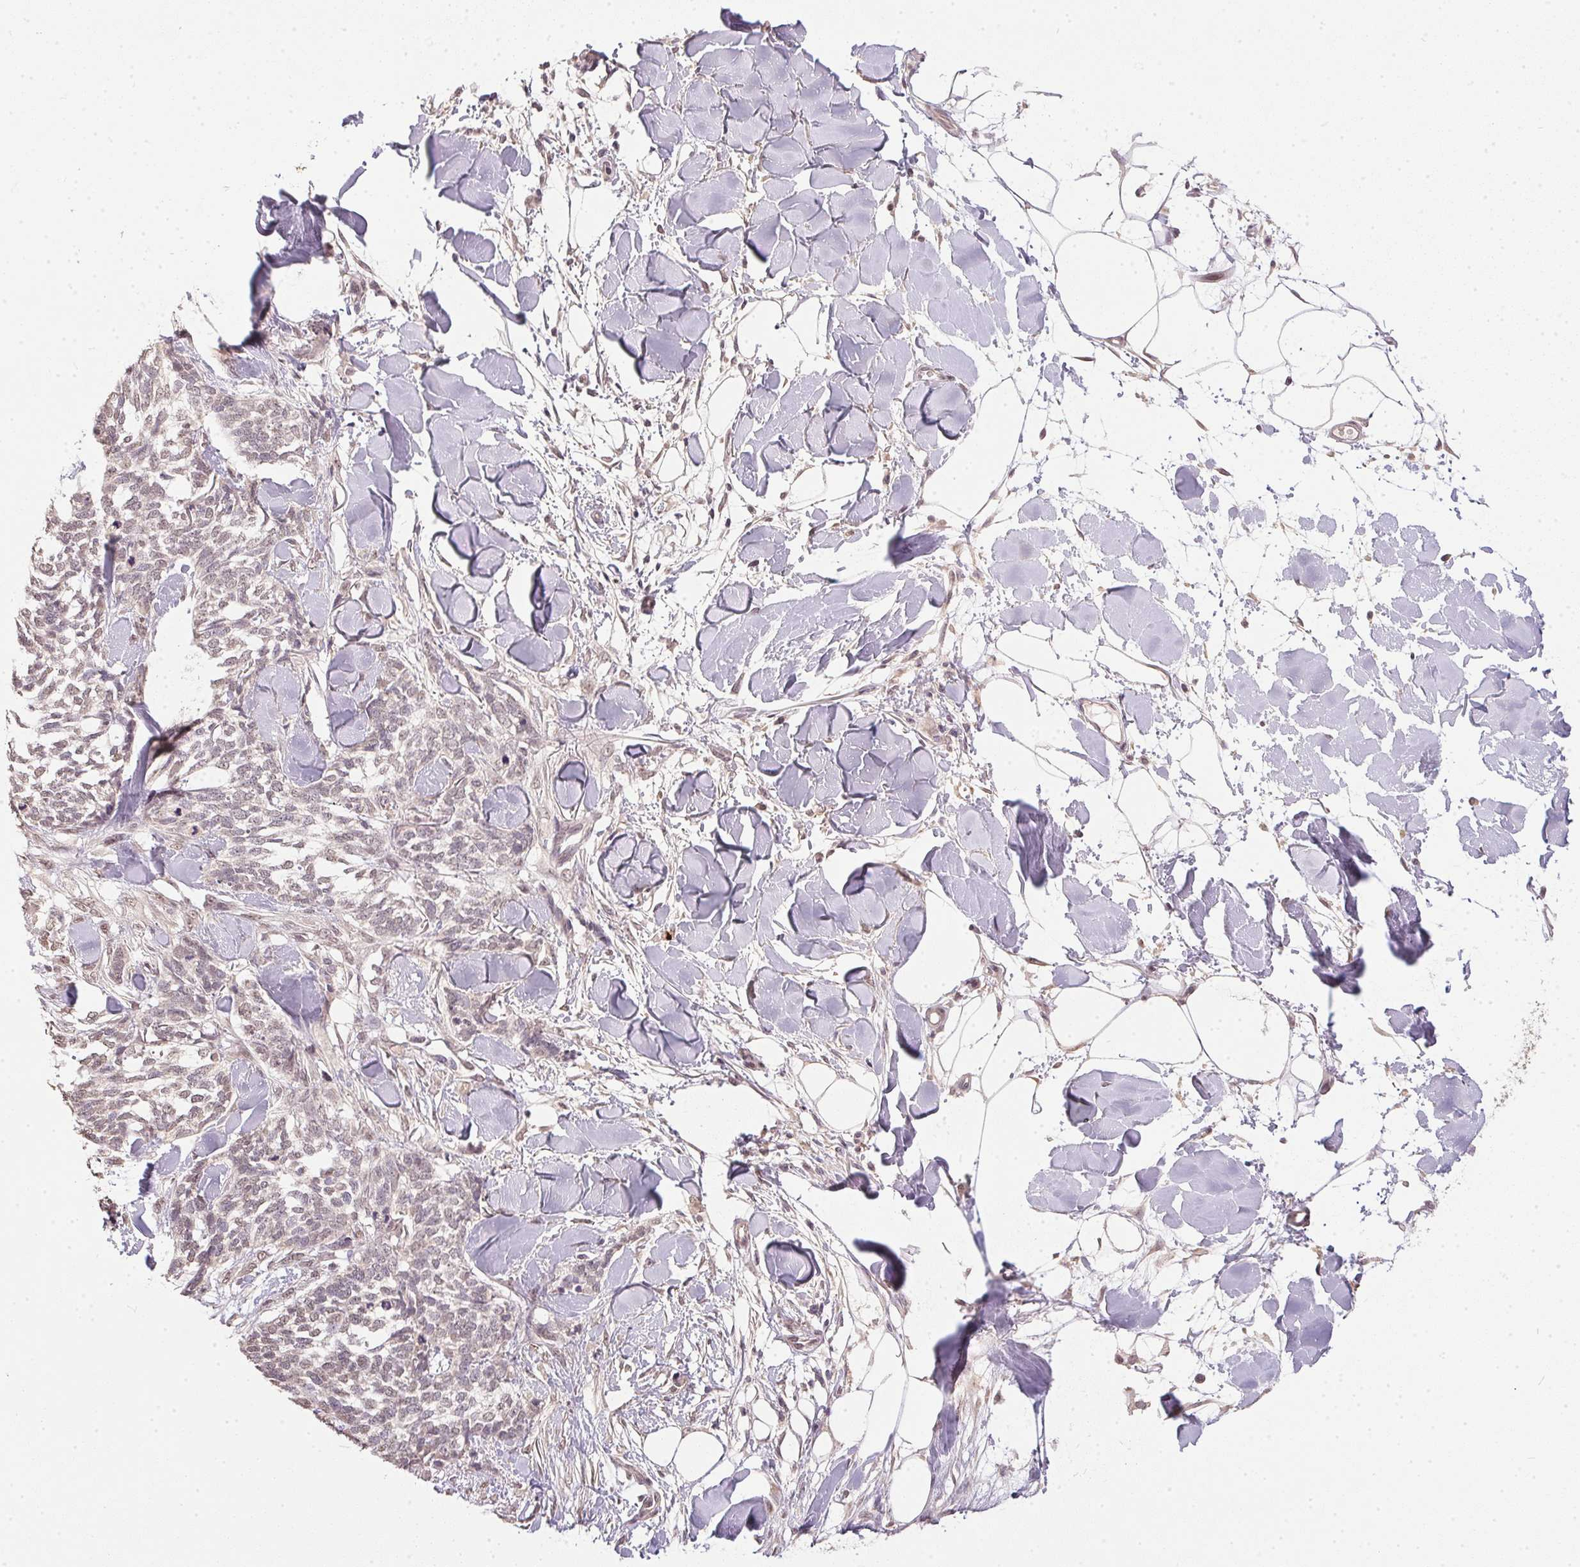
{"staining": {"intensity": "weak", "quantity": "25%-75%", "location": "cytoplasmic/membranous,nuclear"}, "tissue": "skin cancer", "cell_type": "Tumor cells", "image_type": "cancer", "snomed": [{"axis": "morphology", "description": "Basal cell carcinoma"}, {"axis": "topography", "description": "Skin"}], "caption": "Immunohistochemical staining of skin cancer exhibits weak cytoplasmic/membranous and nuclear protein expression in approximately 25%-75% of tumor cells.", "gene": "PPP4R4", "patient": {"sex": "female", "age": 59}}